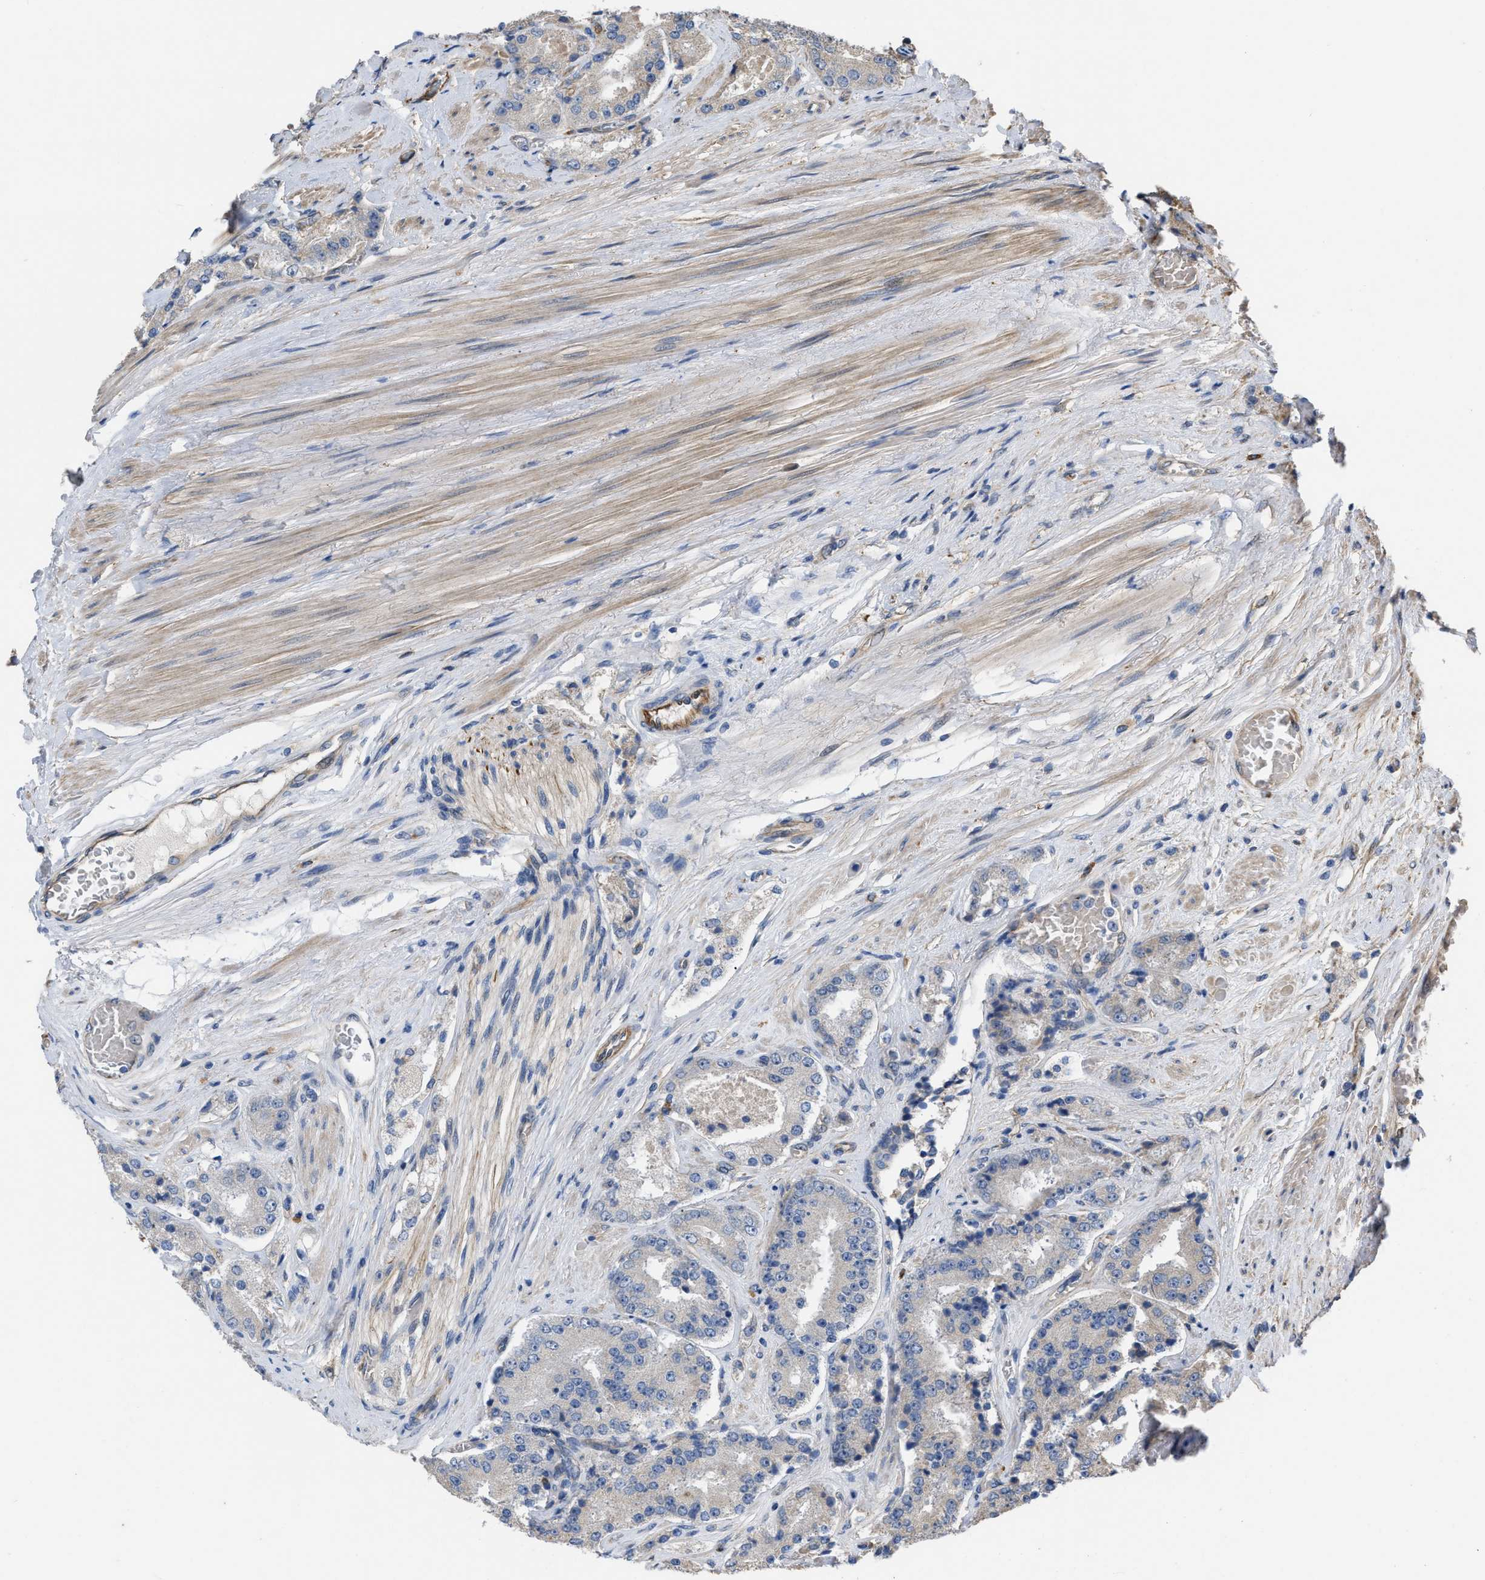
{"staining": {"intensity": "negative", "quantity": "none", "location": "none"}, "tissue": "prostate cancer", "cell_type": "Tumor cells", "image_type": "cancer", "snomed": [{"axis": "morphology", "description": "Adenocarcinoma, High grade"}, {"axis": "topography", "description": "Prostate"}], "caption": "This is a image of immunohistochemistry (IHC) staining of adenocarcinoma (high-grade) (prostate), which shows no positivity in tumor cells. (DAB (3,3'-diaminobenzidine) immunohistochemistry, high magnification).", "gene": "SLC4A11", "patient": {"sex": "male", "age": 65}}